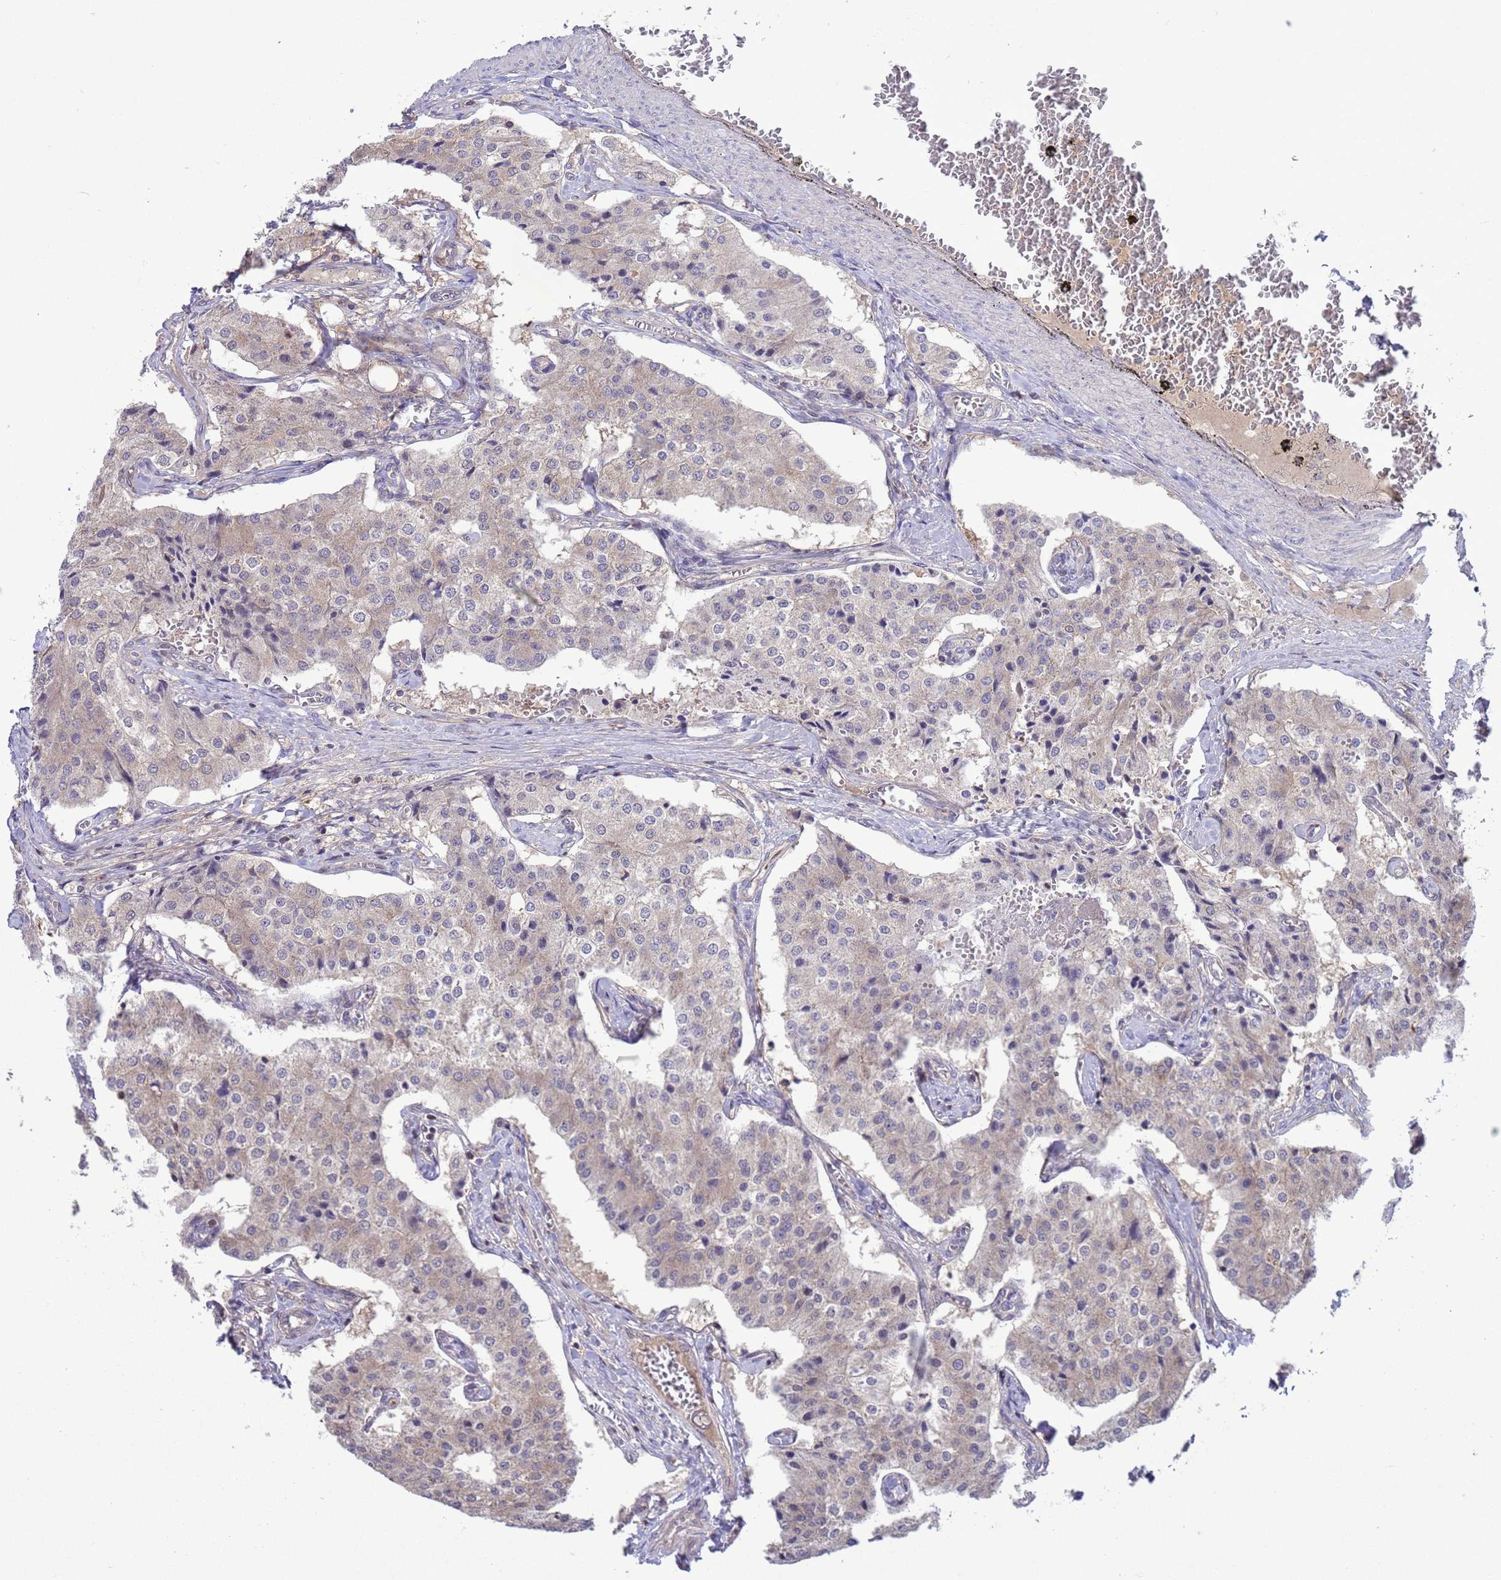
{"staining": {"intensity": "weak", "quantity": "25%-75%", "location": "cytoplasmic/membranous"}, "tissue": "carcinoid", "cell_type": "Tumor cells", "image_type": "cancer", "snomed": [{"axis": "morphology", "description": "Carcinoid, malignant, NOS"}, {"axis": "topography", "description": "Colon"}], "caption": "Protein positivity by immunohistochemistry (IHC) demonstrates weak cytoplasmic/membranous positivity in approximately 25%-75% of tumor cells in carcinoid.", "gene": "GJA10", "patient": {"sex": "female", "age": 52}}